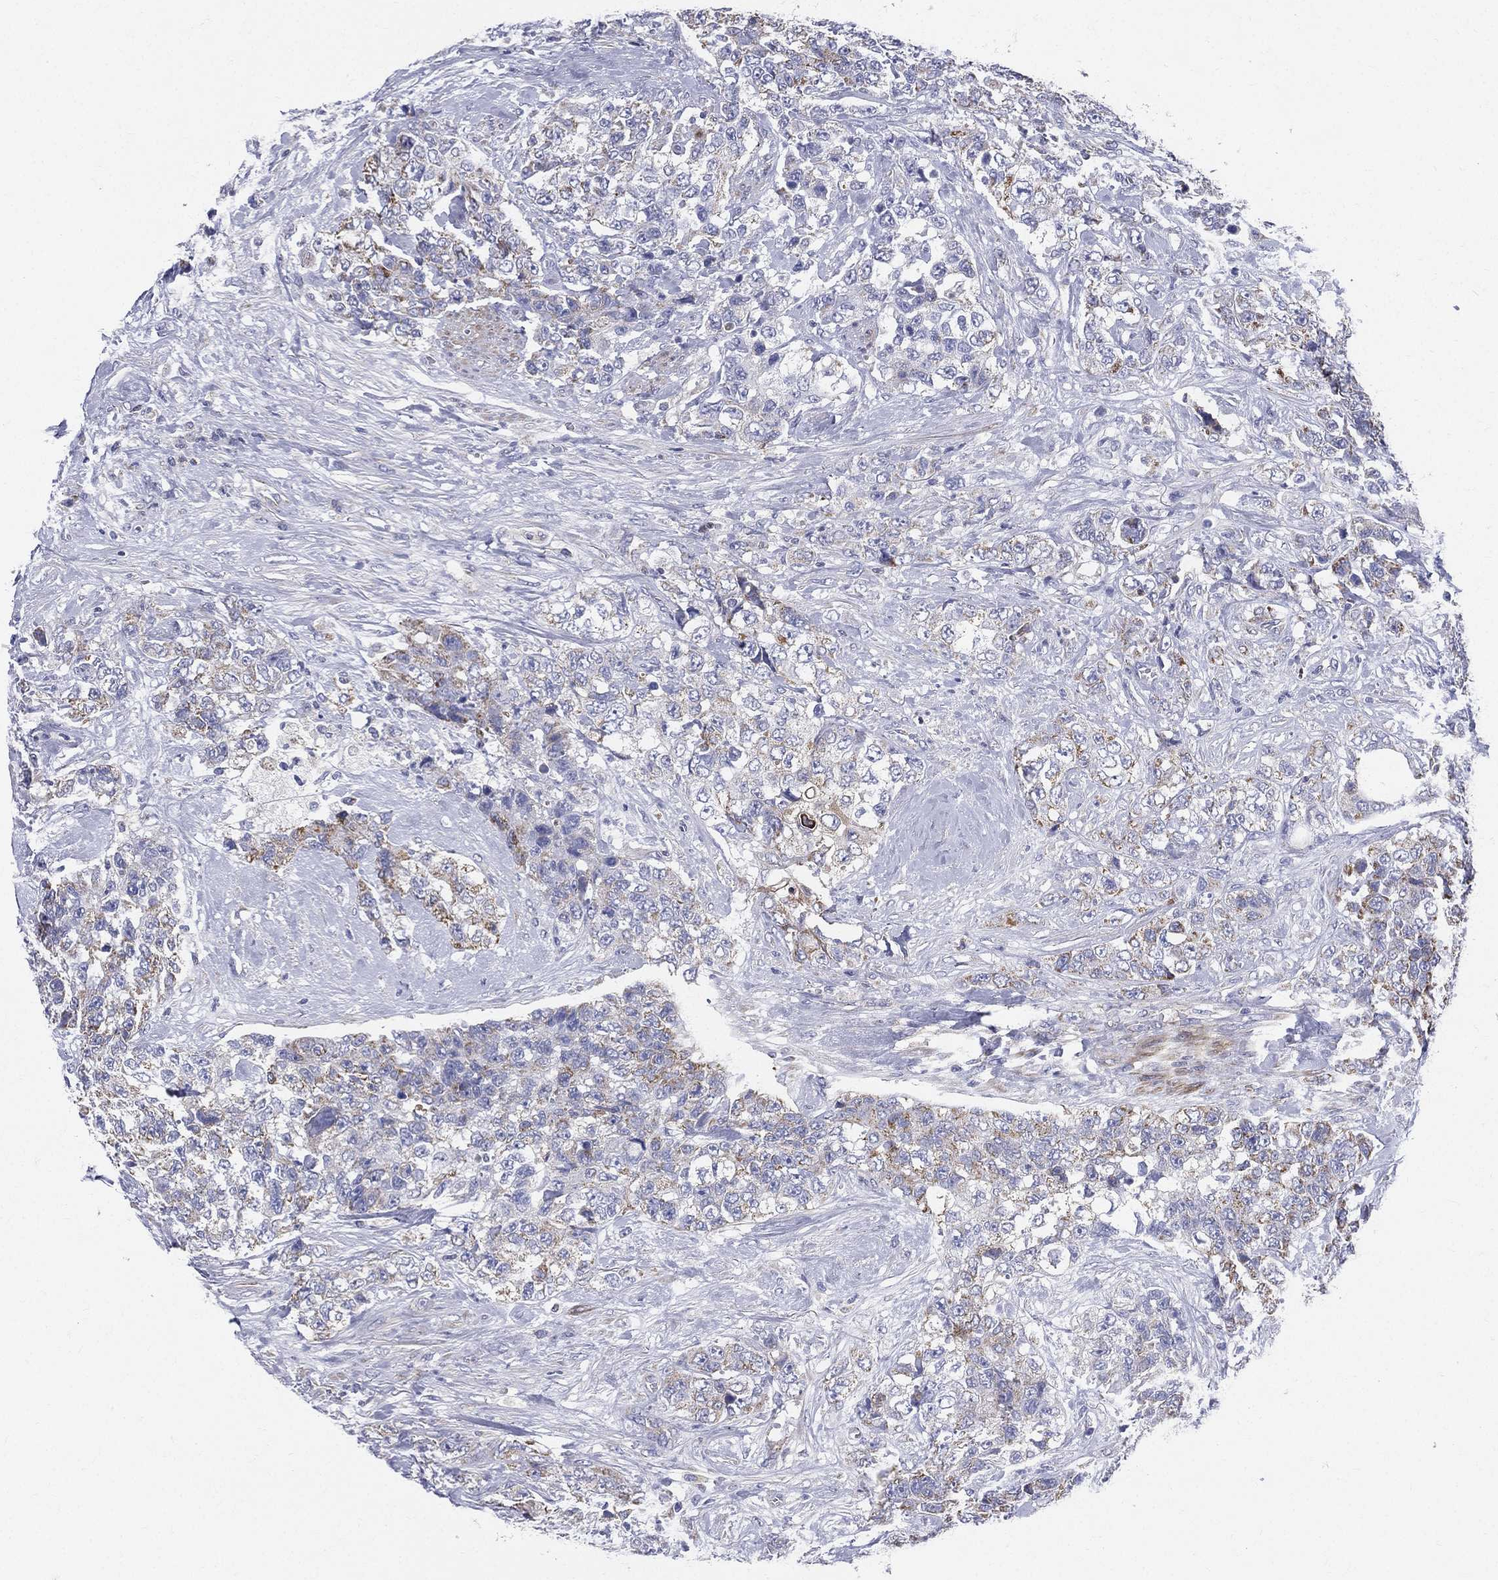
{"staining": {"intensity": "moderate", "quantity": "<25%", "location": "cytoplasmic/membranous"}, "tissue": "urothelial cancer", "cell_type": "Tumor cells", "image_type": "cancer", "snomed": [{"axis": "morphology", "description": "Urothelial carcinoma, High grade"}, {"axis": "topography", "description": "Urinary bladder"}], "caption": "A high-resolution photomicrograph shows immunohistochemistry staining of urothelial carcinoma (high-grade), which demonstrates moderate cytoplasmic/membranous expression in approximately <25% of tumor cells. Using DAB (3,3'-diaminobenzidine) (brown) and hematoxylin (blue) stains, captured at high magnification using brightfield microscopy.", "gene": "PWWP3A", "patient": {"sex": "female", "age": 78}}